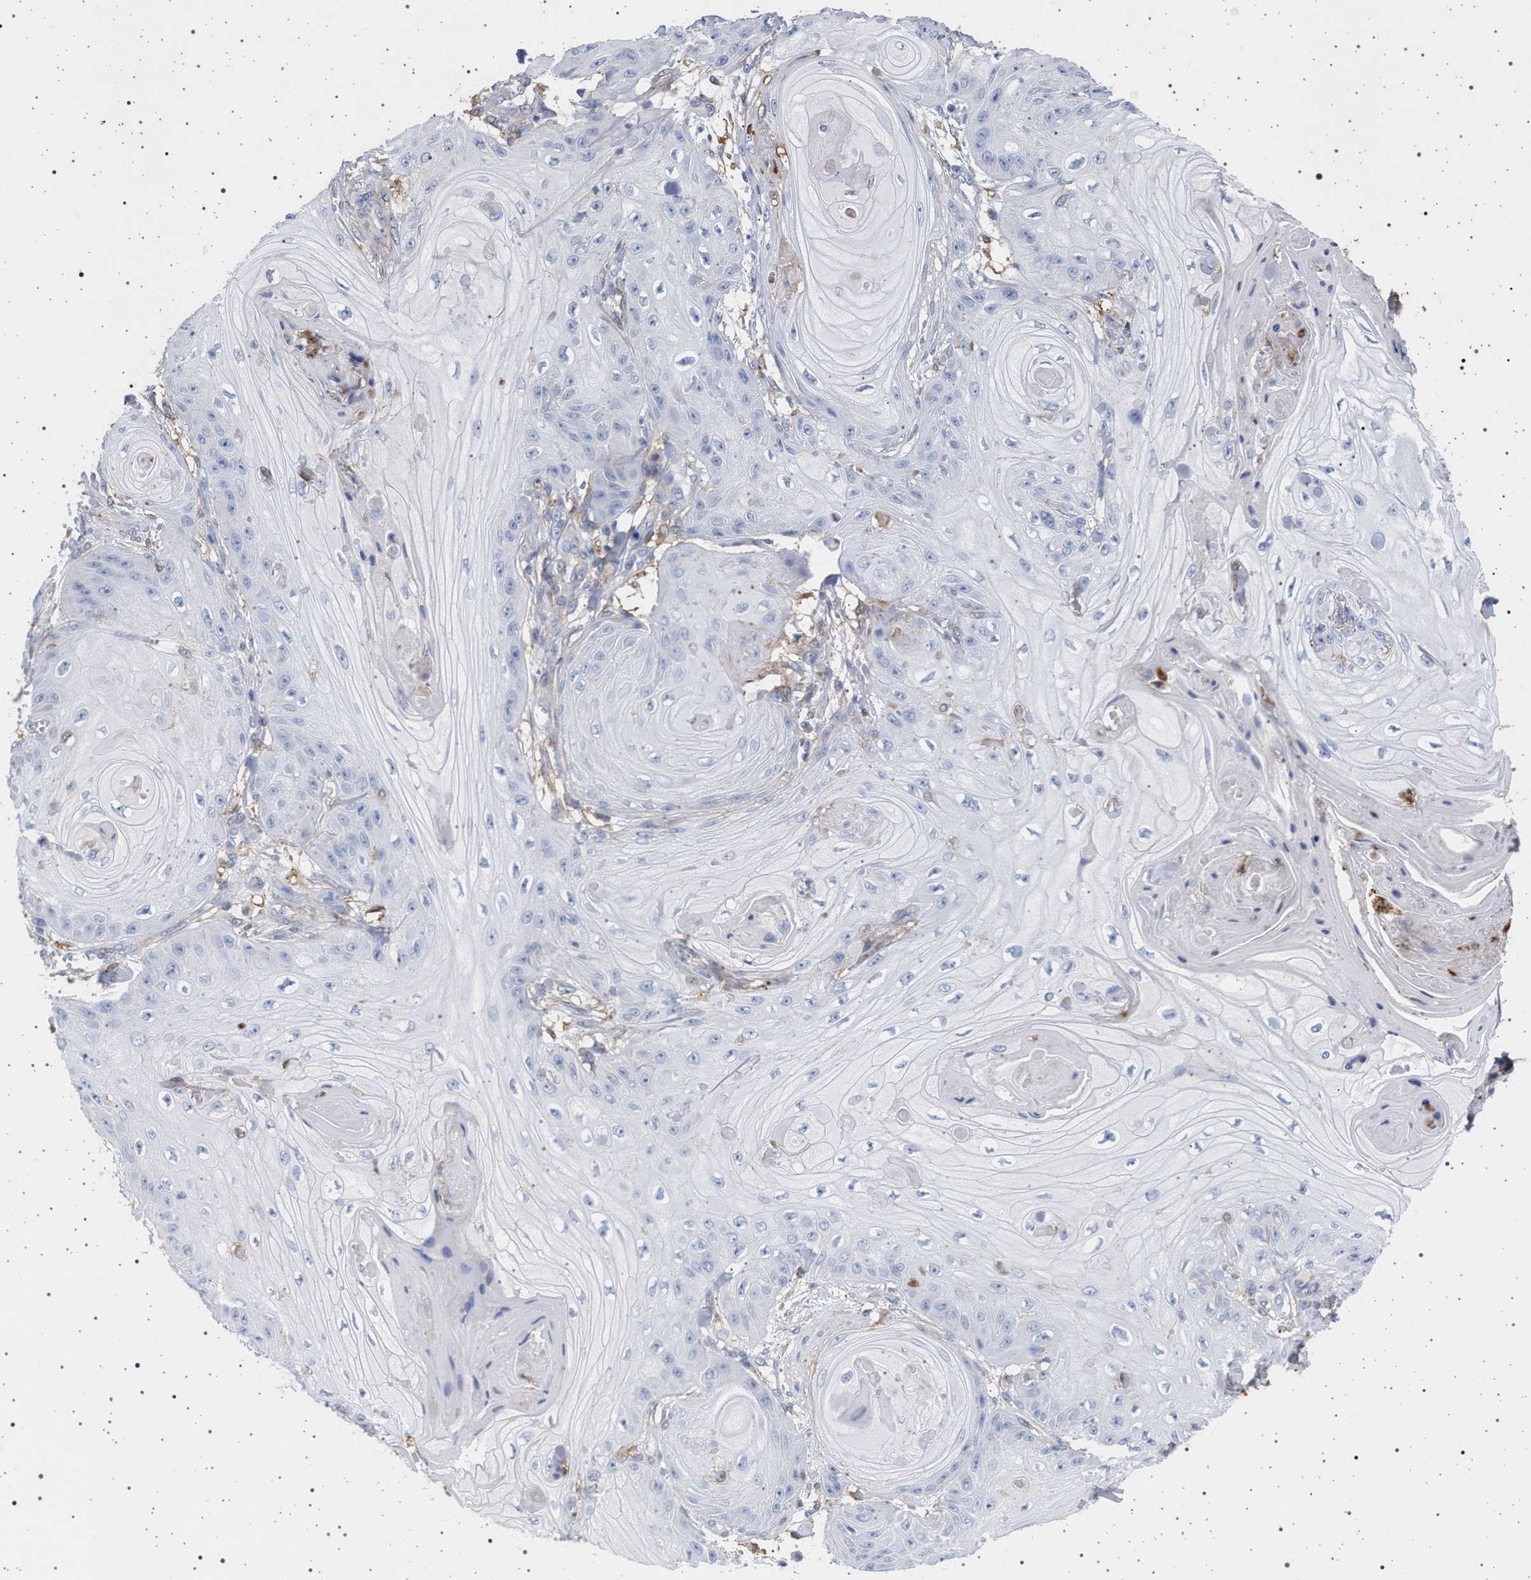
{"staining": {"intensity": "negative", "quantity": "none", "location": "none"}, "tissue": "skin cancer", "cell_type": "Tumor cells", "image_type": "cancer", "snomed": [{"axis": "morphology", "description": "Squamous cell carcinoma, NOS"}, {"axis": "topography", "description": "Skin"}], "caption": "Skin cancer (squamous cell carcinoma) was stained to show a protein in brown. There is no significant positivity in tumor cells.", "gene": "PLG", "patient": {"sex": "male", "age": 74}}